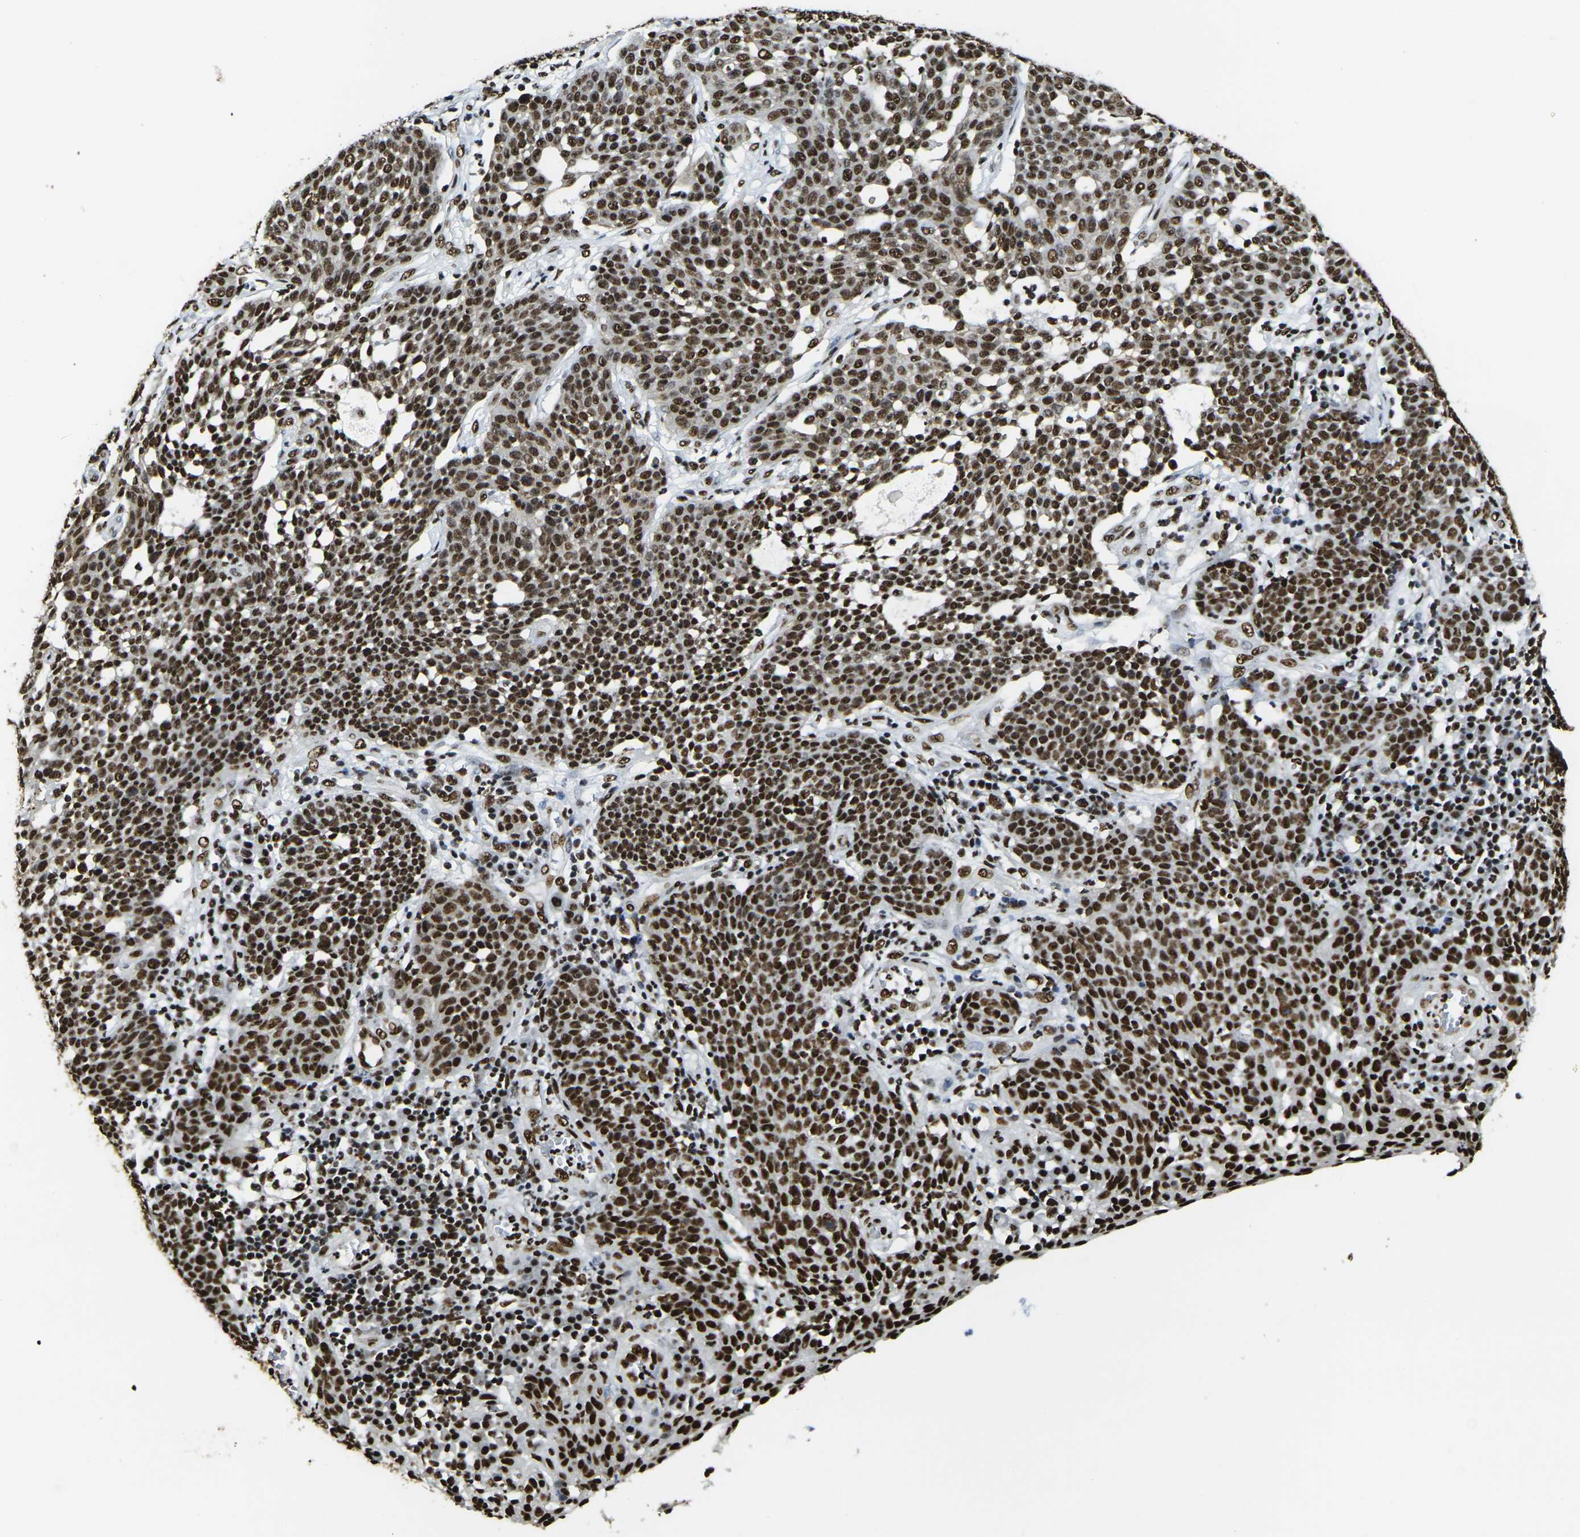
{"staining": {"intensity": "strong", "quantity": ">75%", "location": "nuclear"}, "tissue": "cervical cancer", "cell_type": "Tumor cells", "image_type": "cancer", "snomed": [{"axis": "morphology", "description": "Squamous cell carcinoma, NOS"}, {"axis": "topography", "description": "Cervix"}], "caption": "Cervical cancer (squamous cell carcinoma) stained for a protein demonstrates strong nuclear positivity in tumor cells.", "gene": "SMARCC1", "patient": {"sex": "female", "age": 34}}